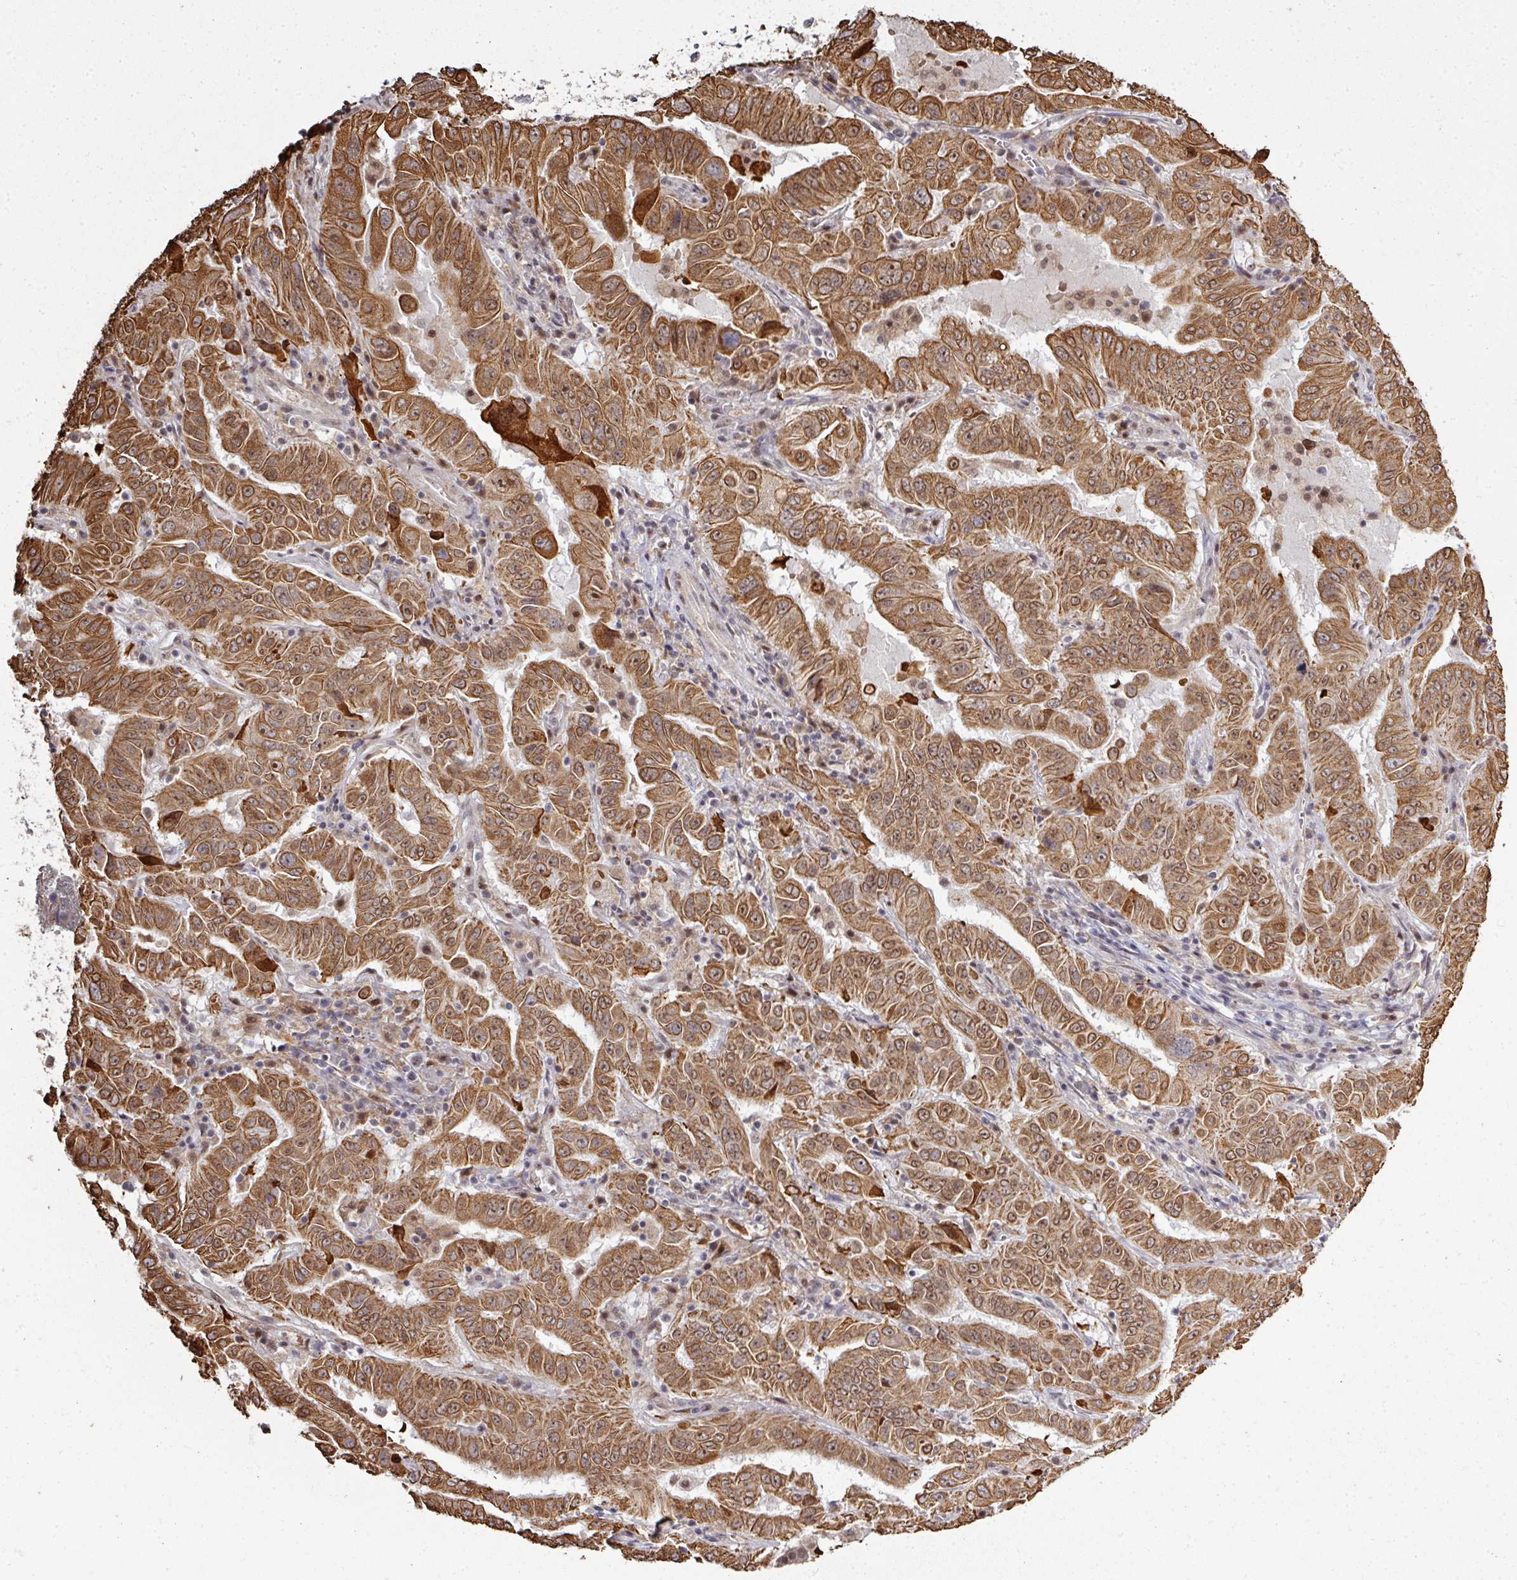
{"staining": {"intensity": "moderate", "quantity": ">75%", "location": "cytoplasmic/membranous,nuclear"}, "tissue": "pancreatic cancer", "cell_type": "Tumor cells", "image_type": "cancer", "snomed": [{"axis": "morphology", "description": "Adenocarcinoma, NOS"}, {"axis": "topography", "description": "Pancreas"}], "caption": "An image of human pancreatic cancer stained for a protein demonstrates moderate cytoplasmic/membranous and nuclear brown staining in tumor cells.", "gene": "GTF2H3", "patient": {"sex": "male", "age": 63}}